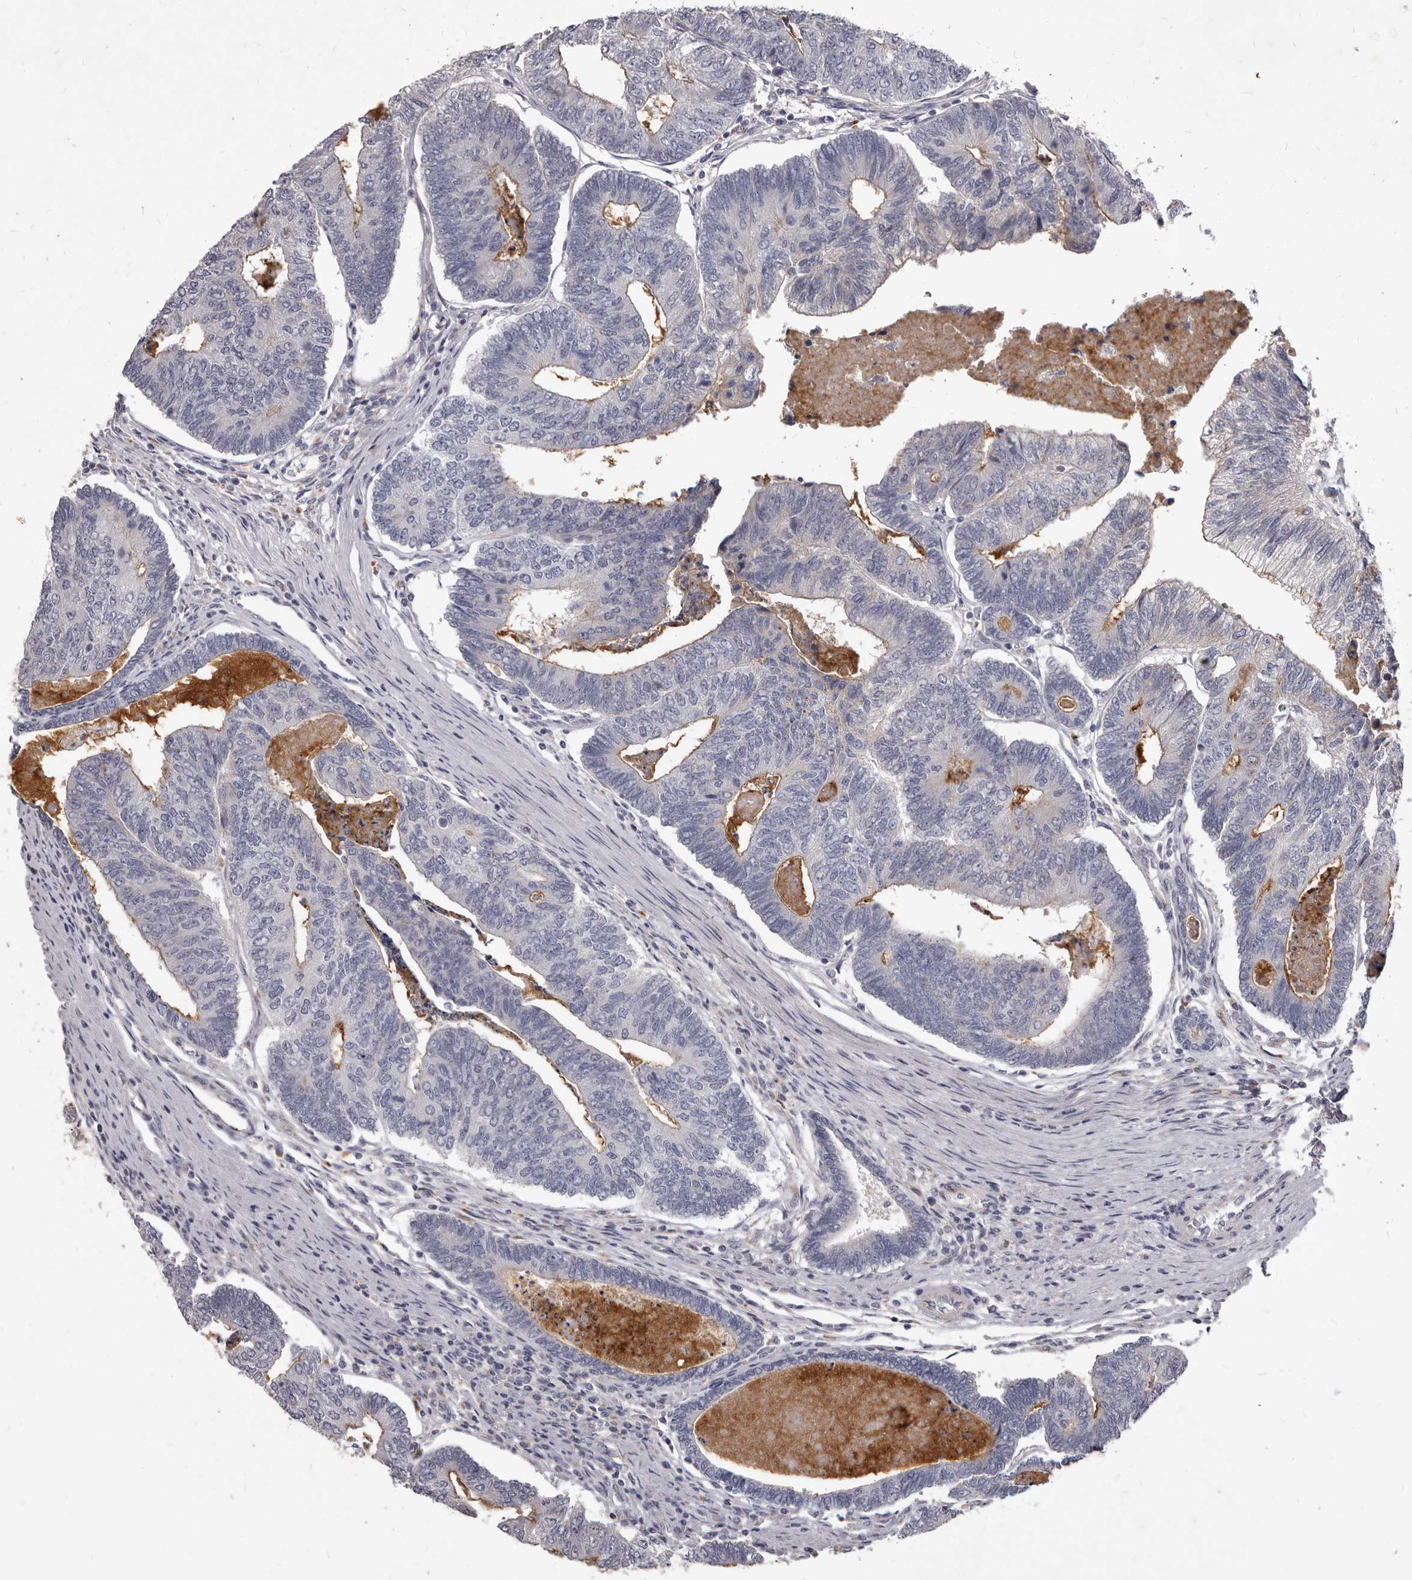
{"staining": {"intensity": "moderate", "quantity": "<25%", "location": "cytoplasmic/membranous"}, "tissue": "colorectal cancer", "cell_type": "Tumor cells", "image_type": "cancer", "snomed": [{"axis": "morphology", "description": "Adenocarcinoma, NOS"}, {"axis": "topography", "description": "Colon"}], "caption": "The micrograph shows immunohistochemical staining of colorectal cancer (adenocarcinoma). There is moderate cytoplasmic/membranous expression is seen in approximately <25% of tumor cells.", "gene": "GPRC5C", "patient": {"sex": "female", "age": 67}}